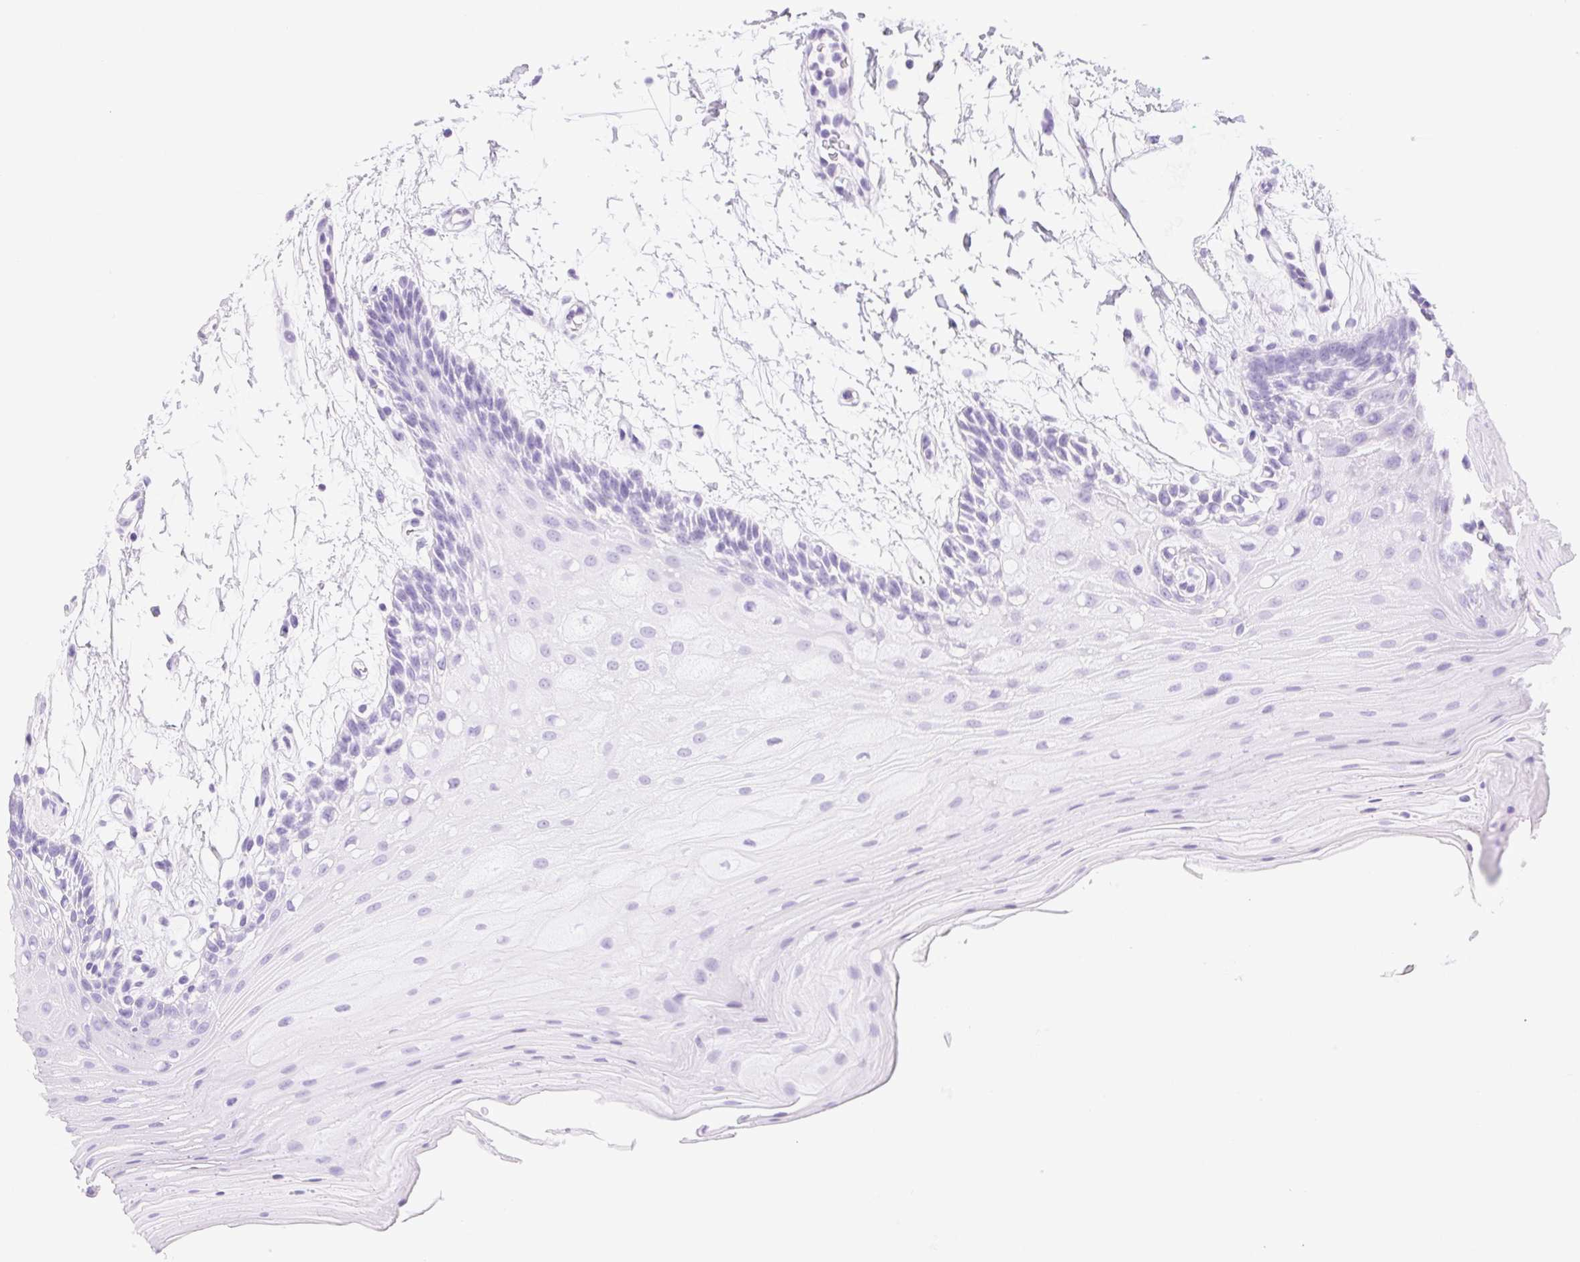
{"staining": {"intensity": "negative", "quantity": "none", "location": "none"}, "tissue": "oral mucosa", "cell_type": "Squamous epithelial cells", "image_type": "normal", "snomed": [{"axis": "morphology", "description": "Normal tissue, NOS"}, {"axis": "morphology", "description": "Squamous cell carcinoma, NOS"}, {"axis": "topography", "description": "Oral tissue"}, {"axis": "topography", "description": "Tounge, NOS"}, {"axis": "topography", "description": "Head-Neck"}], "caption": "DAB immunohistochemical staining of normal human oral mucosa displays no significant staining in squamous epithelial cells.", "gene": "CLDN16", "patient": {"sex": "male", "age": 62}}